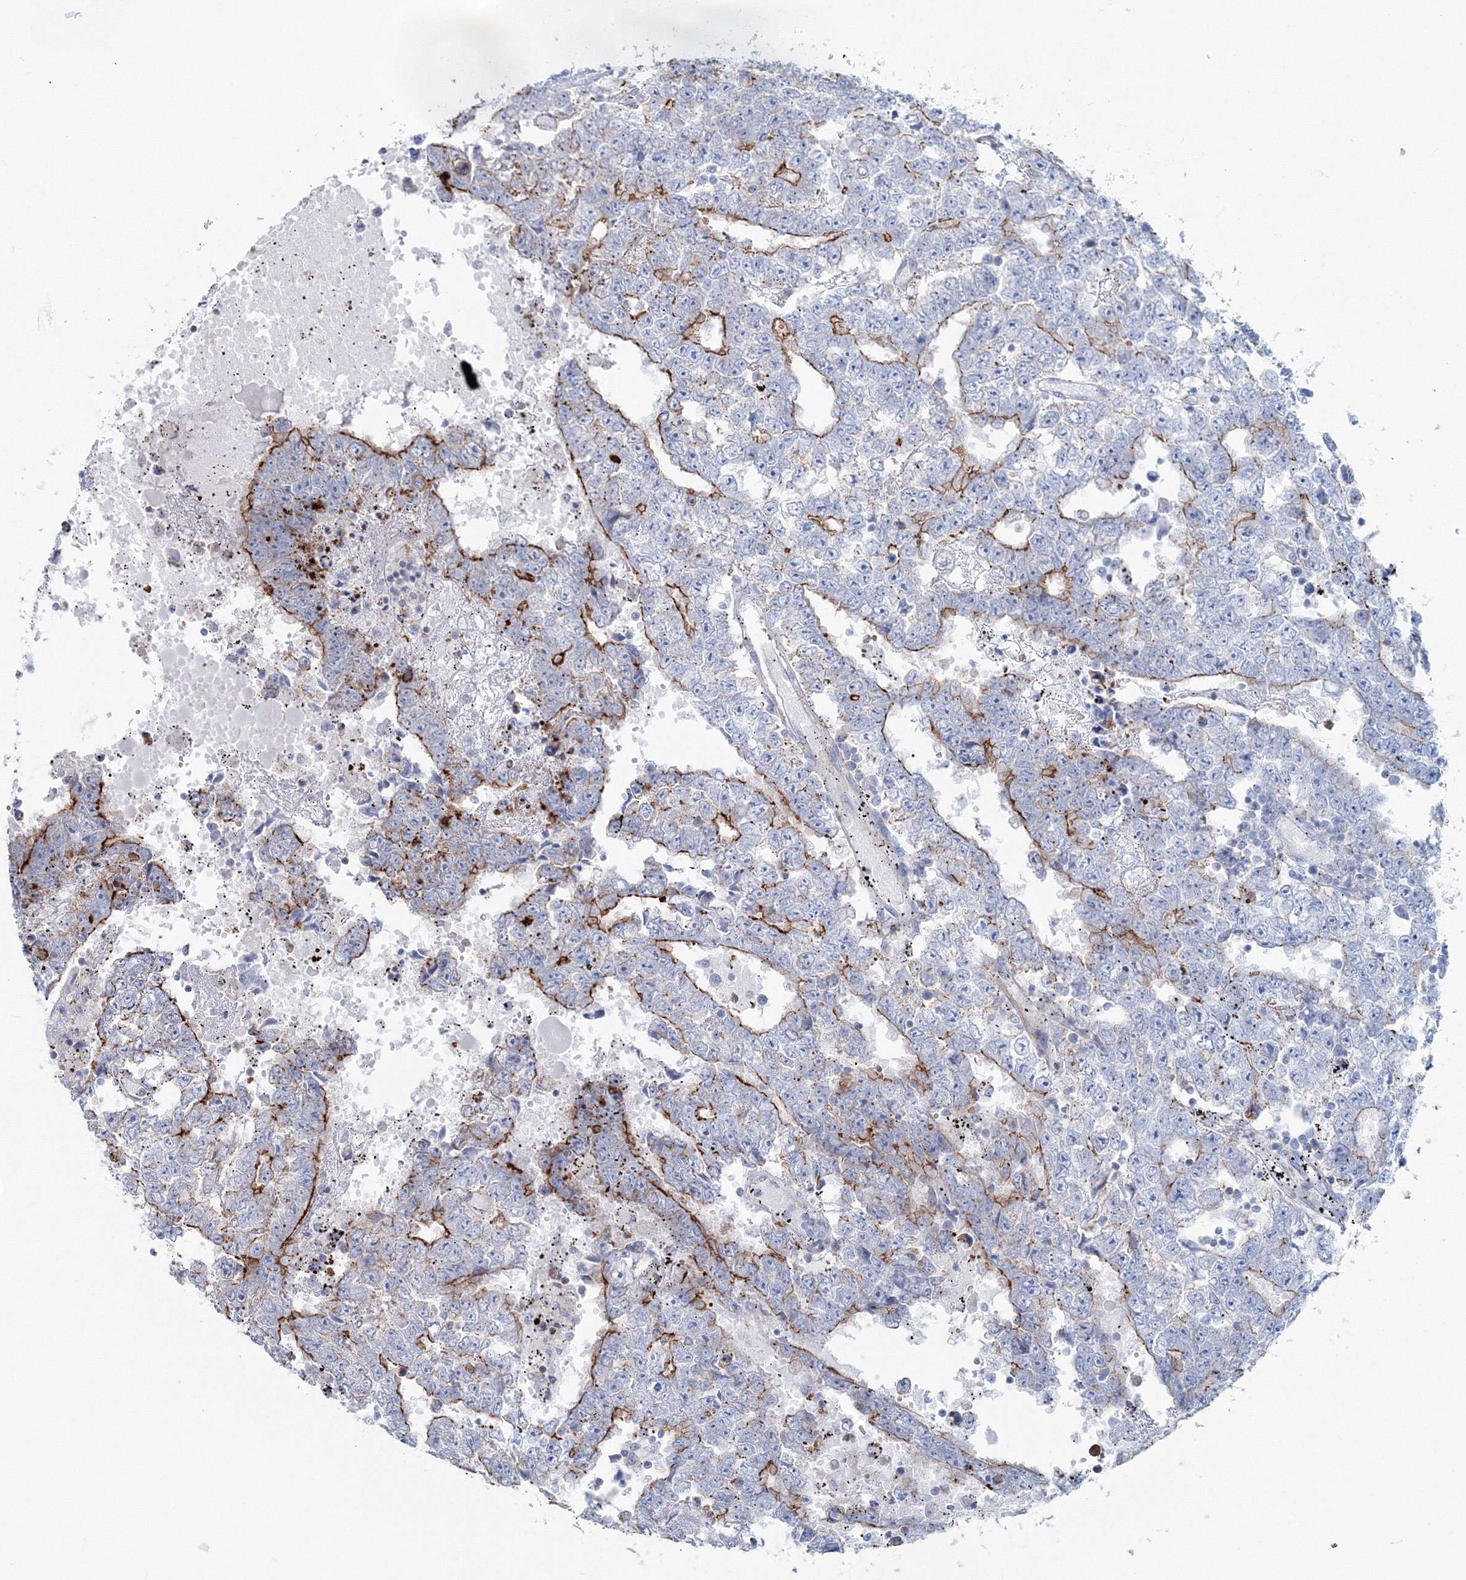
{"staining": {"intensity": "moderate", "quantity": "25%-75%", "location": "cytoplasmic/membranous"}, "tissue": "testis cancer", "cell_type": "Tumor cells", "image_type": "cancer", "snomed": [{"axis": "morphology", "description": "Carcinoma, Embryonal, NOS"}, {"axis": "topography", "description": "Testis"}], "caption": "Testis cancer (embryonal carcinoma) stained with a protein marker displays moderate staining in tumor cells.", "gene": "GGA2", "patient": {"sex": "male", "age": 25}}